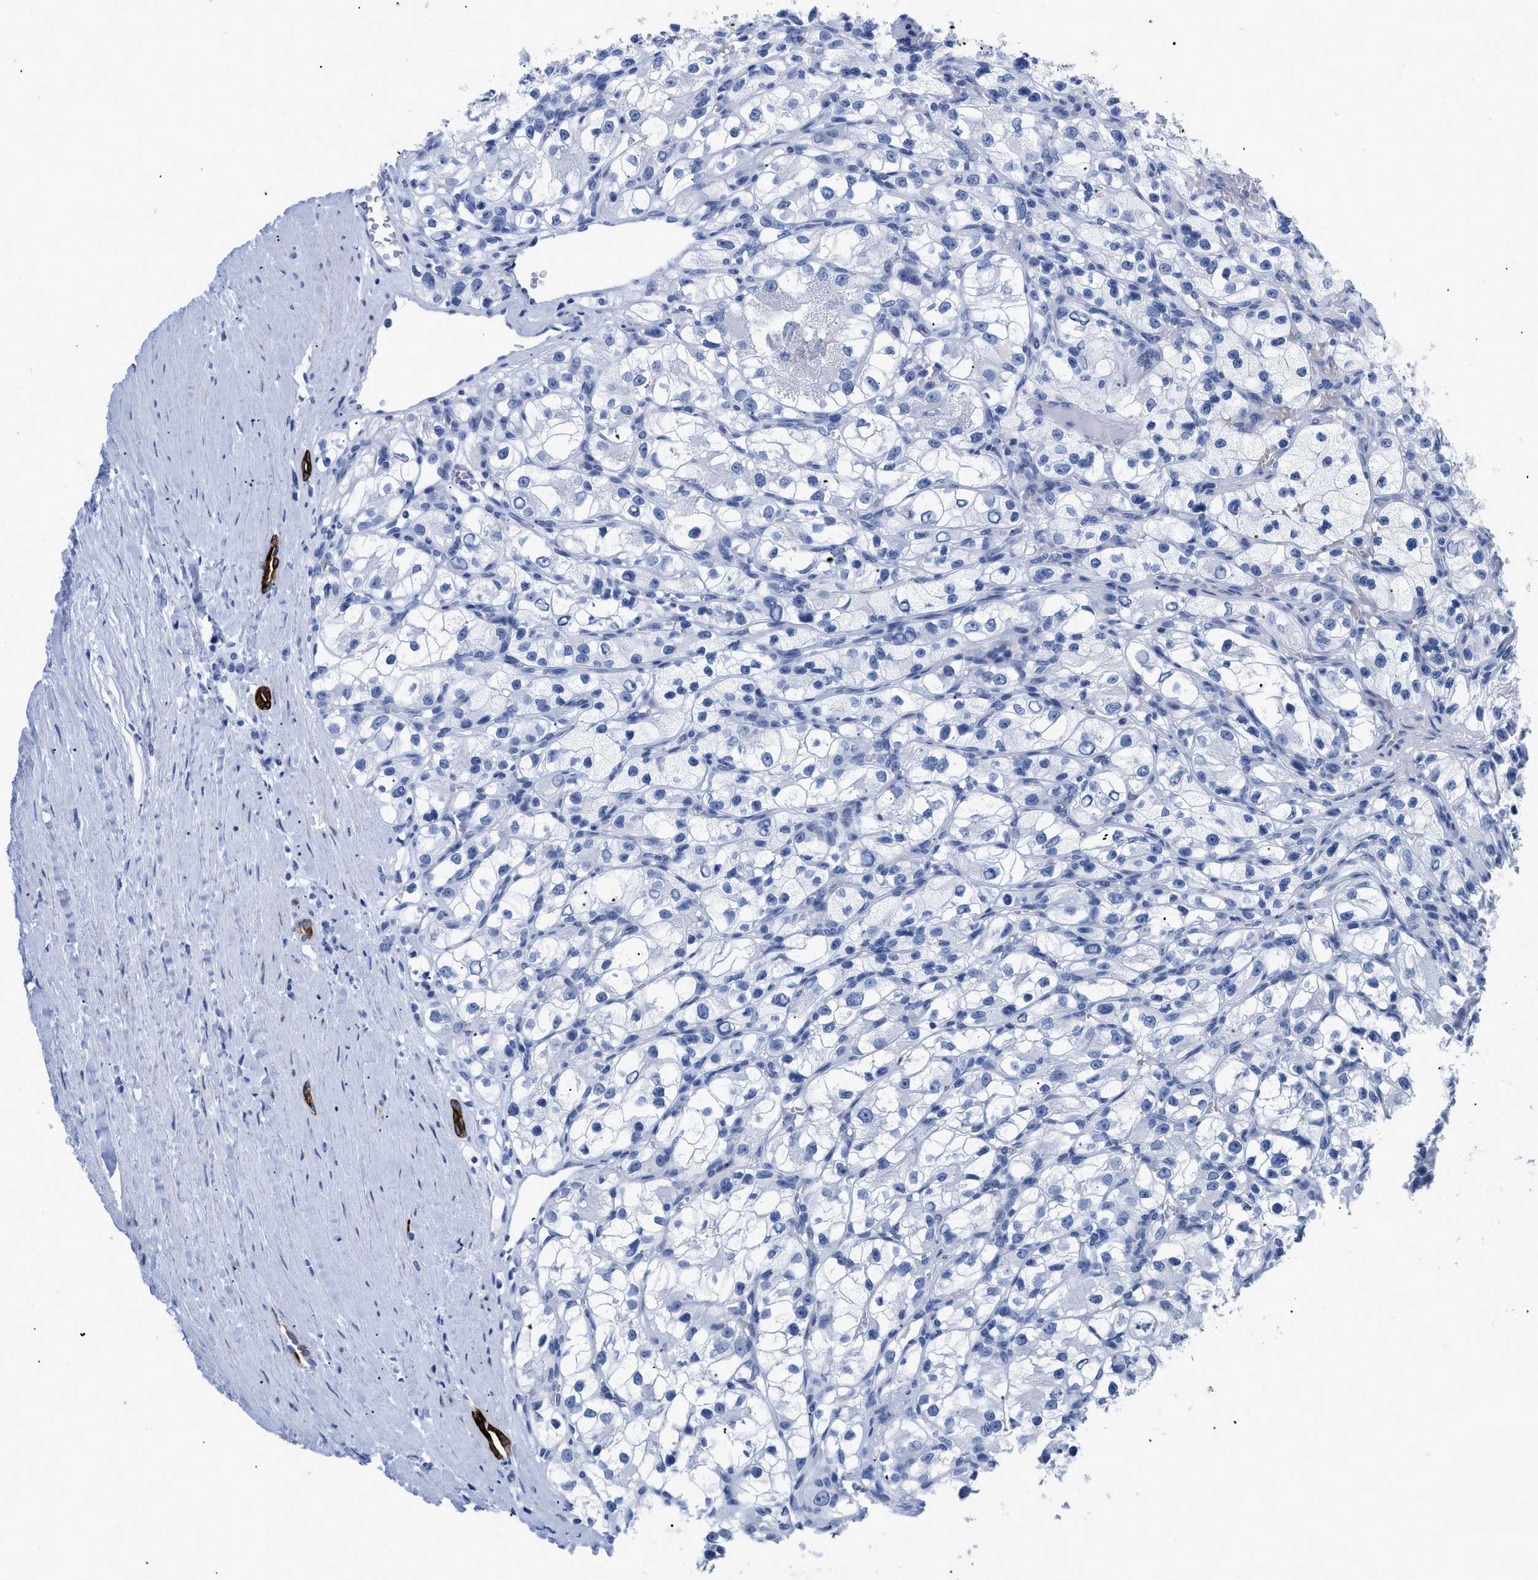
{"staining": {"intensity": "negative", "quantity": "none", "location": "none"}, "tissue": "renal cancer", "cell_type": "Tumor cells", "image_type": "cancer", "snomed": [{"axis": "morphology", "description": "Adenocarcinoma, NOS"}, {"axis": "topography", "description": "Kidney"}], "caption": "Micrograph shows no significant protein staining in tumor cells of renal adenocarcinoma. (DAB immunohistochemistry, high magnification).", "gene": "DUSP26", "patient": {"sex": "female", "age": 57}}